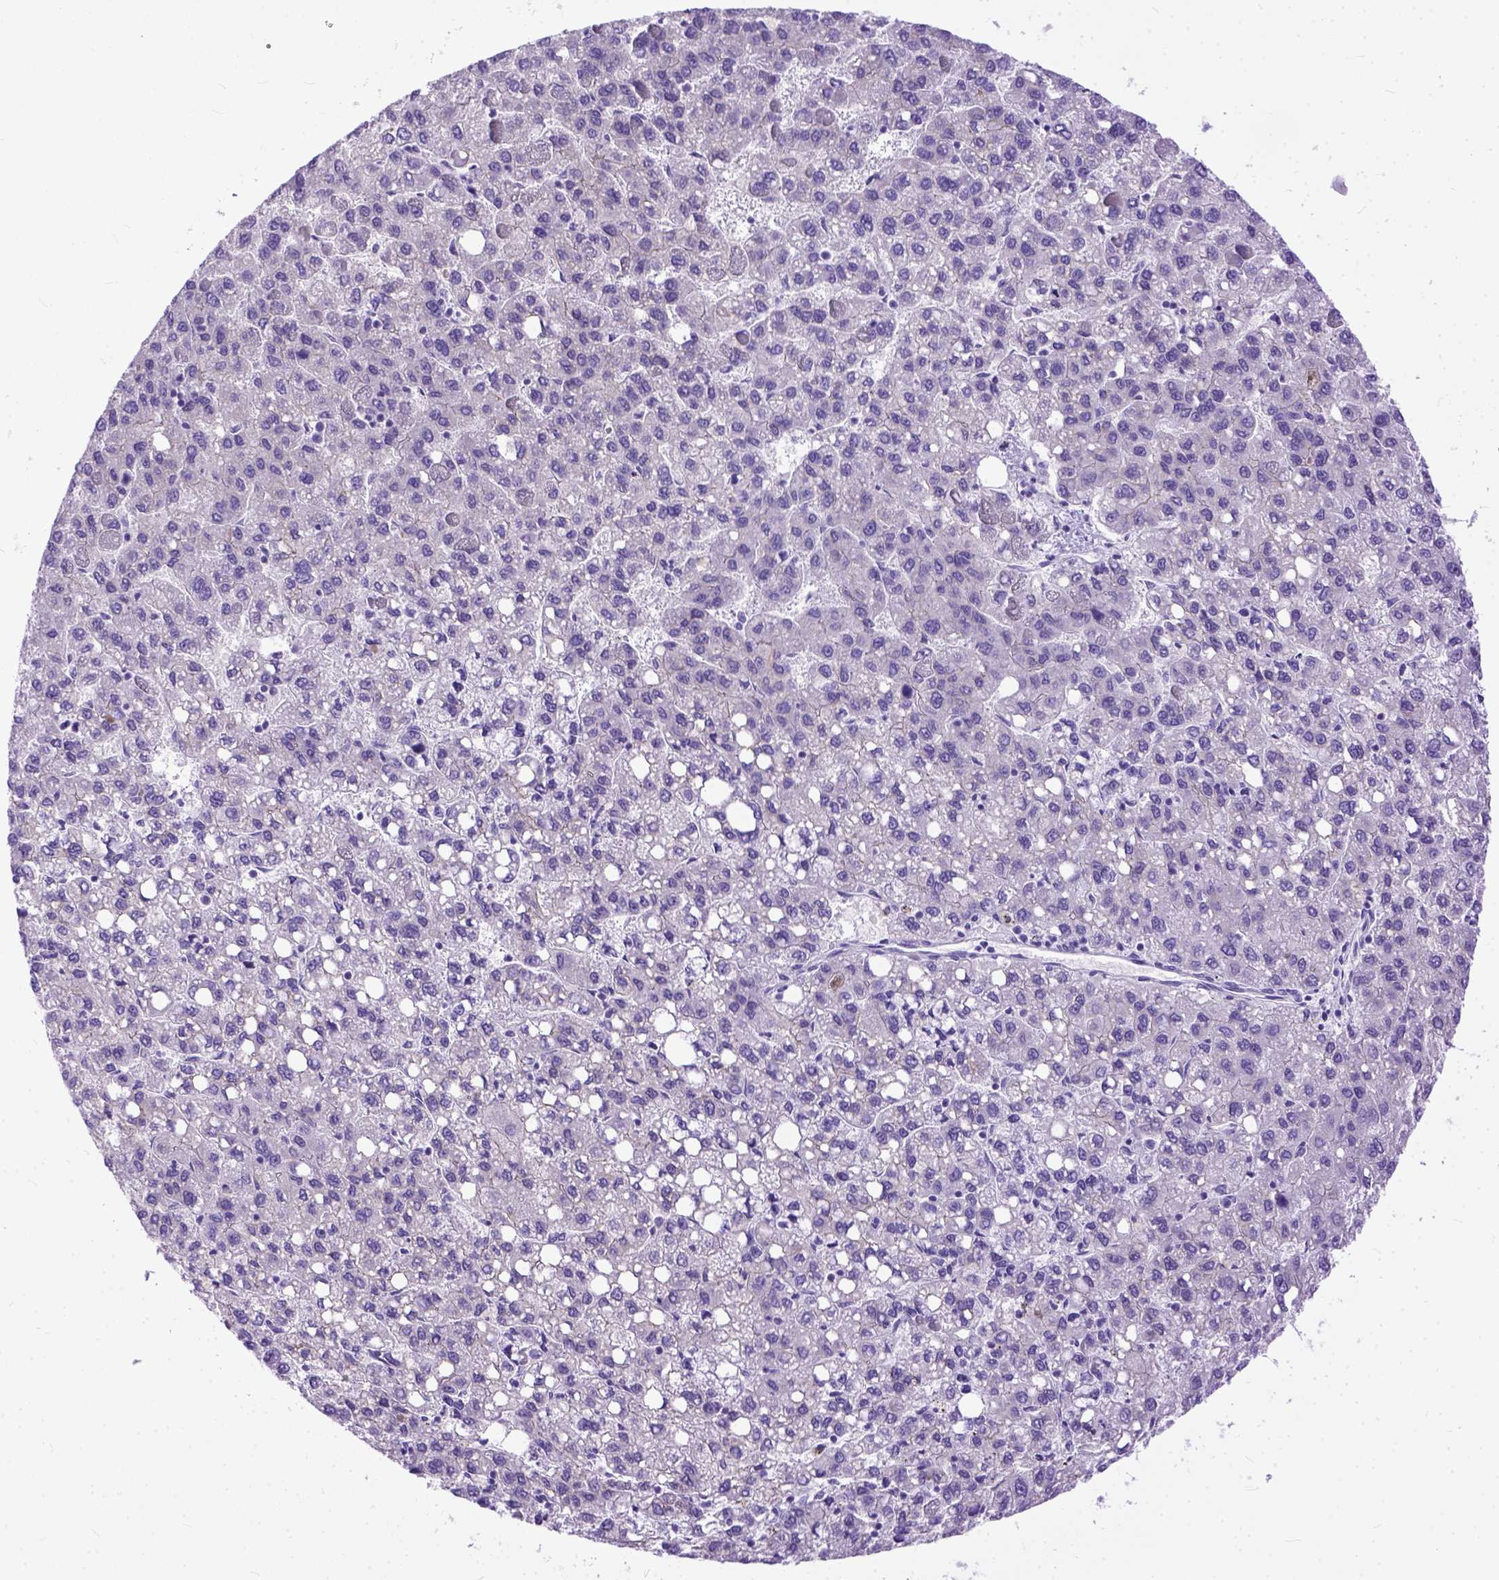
{"staining": {"intensity": "negative", "quantity": "none", "location": "none"}, "tissue": "liver cancer", "cell_type": "Tumor cells", "image_type": "cancer", "snomed": [{"axis": "morphology", "description": "Carcinoma, Hepatocellular, NOS"}, {"axis": "topography", "description": "Liver"}], "caption": "Immunohistochemistry image of neoplastic tissue: liver hepatocellular carcinoma stained with DAB exhibits no significant protein staining in tumor cells. The staining is performed using DAB (3,3'-diaminobenzidine) brown chromogen with nuclei counter-stained in using hematoxylin.", "gene": "PPL", "patient": {"sex": "female", "age": 82}}